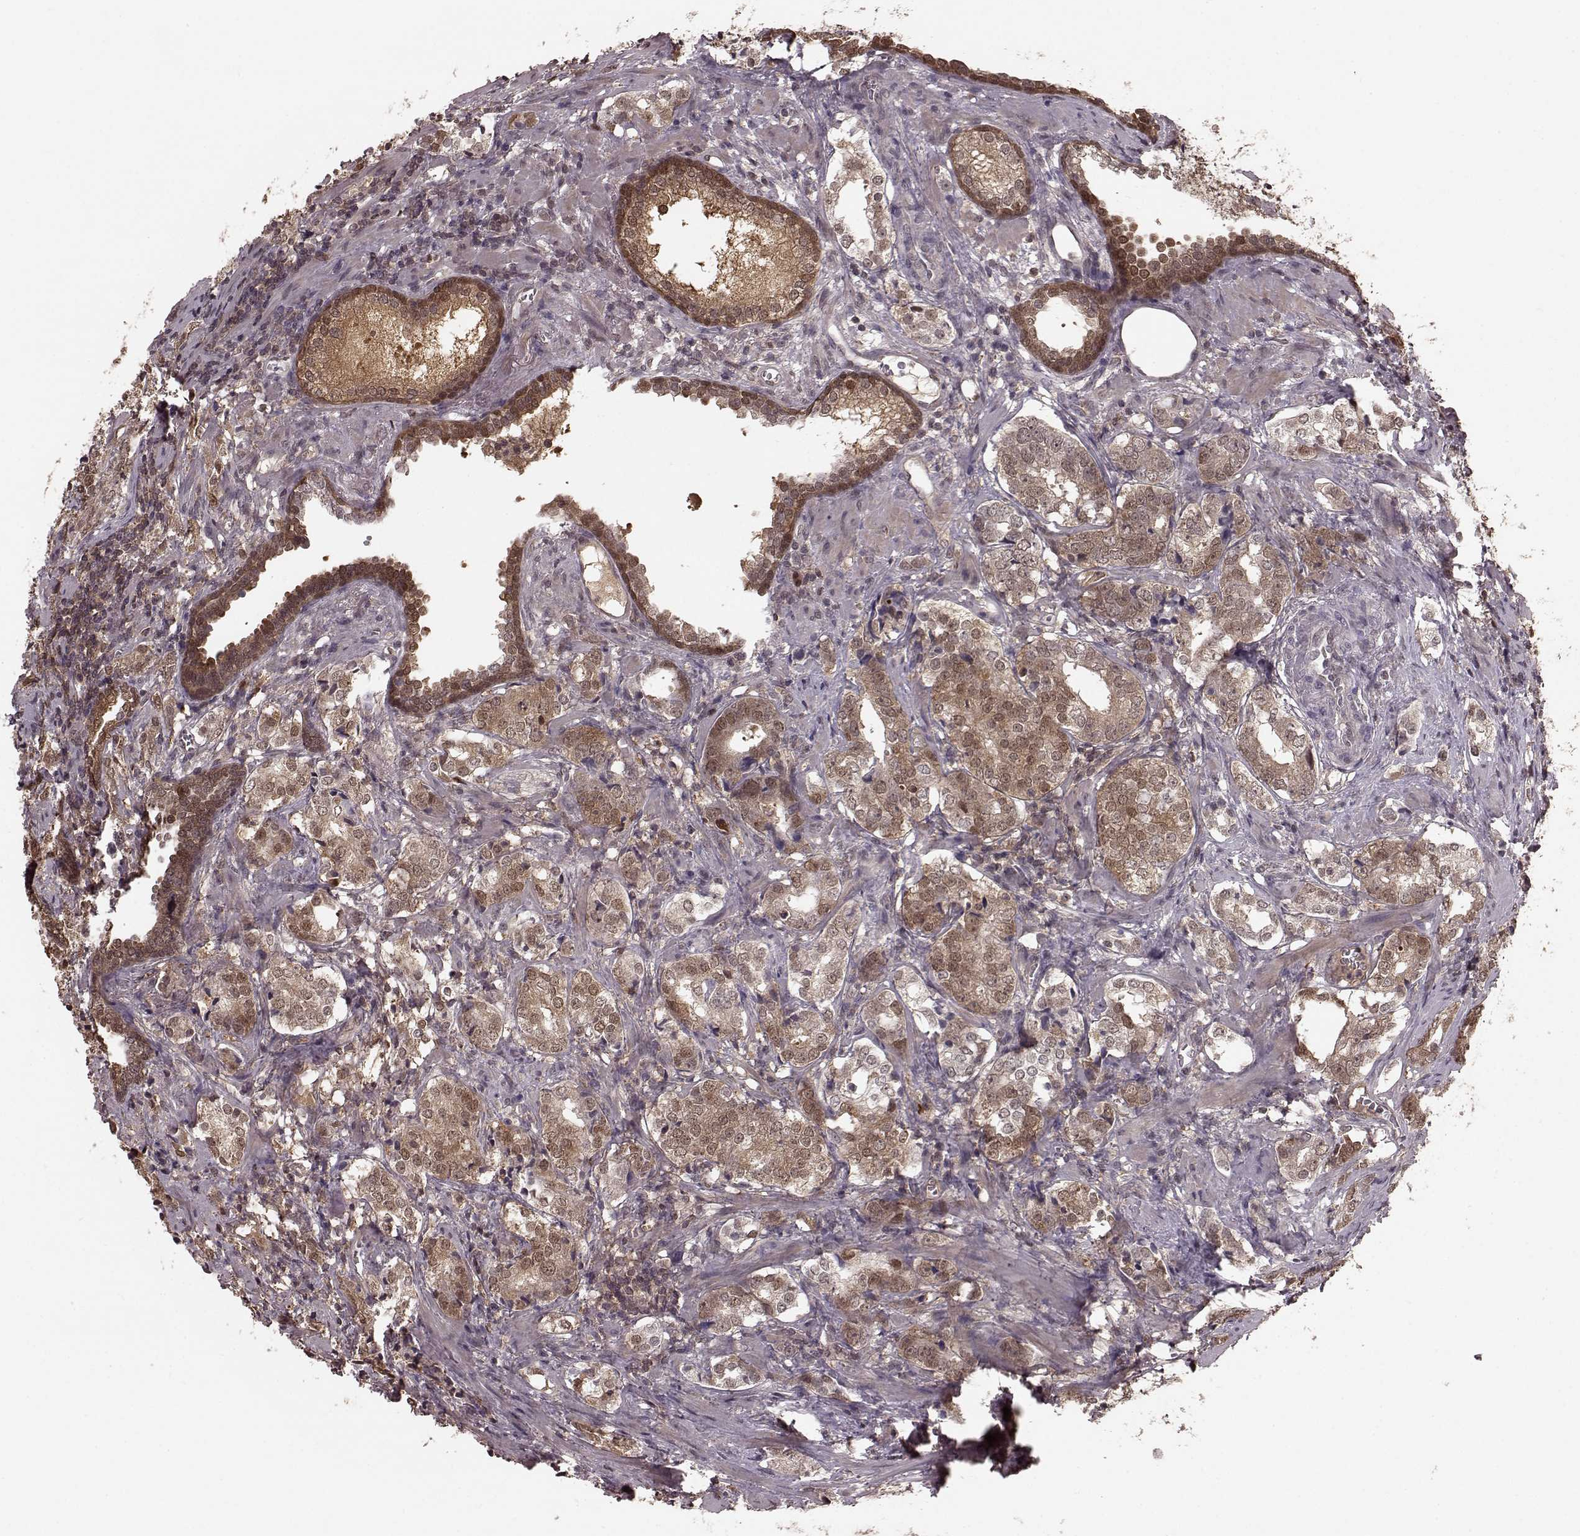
{"staining": {"intensity": "moderate", "quantity": "25%-75%", "location": "cytoplasmic/membranous,nuclear"}, "tissue": "prostate cancer", "cell_type": "Tumor cells", "image_type": "cancer", "snomed": [{"axis": "morphology", "description": "Adenocarcinoma, NOS"}, {"axis": "topography", "description": "Prostate and seminal vesicle, NOS"}], "caption": "An immunohistochemistry (IHC) image of tumor tissue is shown. Protein staining in brown labels moderate cytoplasmic/membranous and nuclear positivity in adenocarcinoma (prostate) within tumor cells. (IHC, brightfield microscopy, high magnification).", "gene": "GSS", "patient": {"sex": "male", "age": 63}}